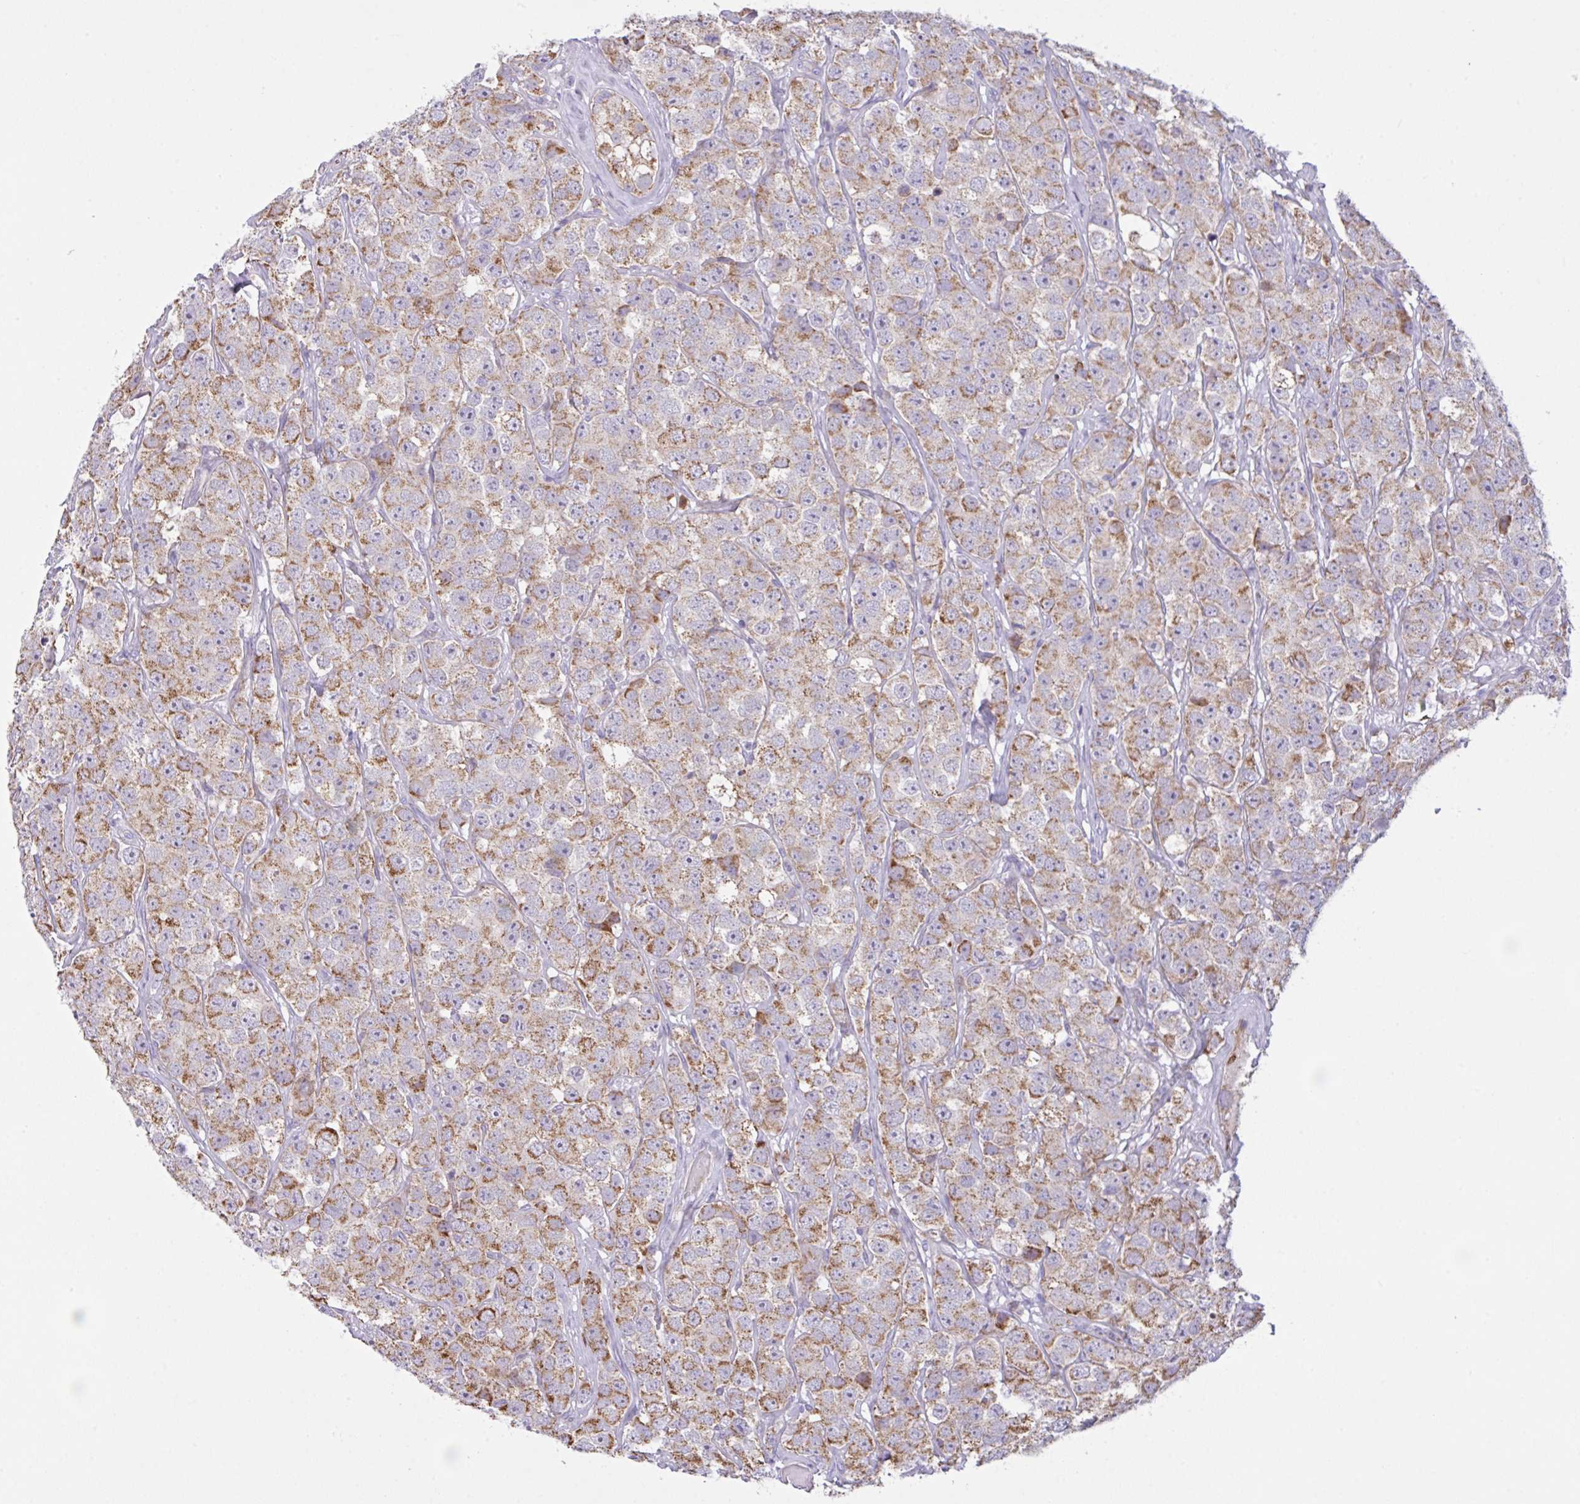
{"staining": {"intensity": "moderate", "quantity": ">75%", "location": "cytoplasmic/membranous"}, "tissue": "testis cancer", "cell_type": "Tumor cells", "image_type": "cancer", "snomed": [{"axis": "morphology", "description": "Seminoma, NOS"}, {"axis": "topography", "description": "Testis"}], "caption": "Testis cancer (seminoma) was stained to show a protein in brown. There is medium levels of moderate cytoplasmic/membranous staining in about >75% of tumor cells.", "gene": "CHDH", "patient": {"sex": "male", "age": 28}}